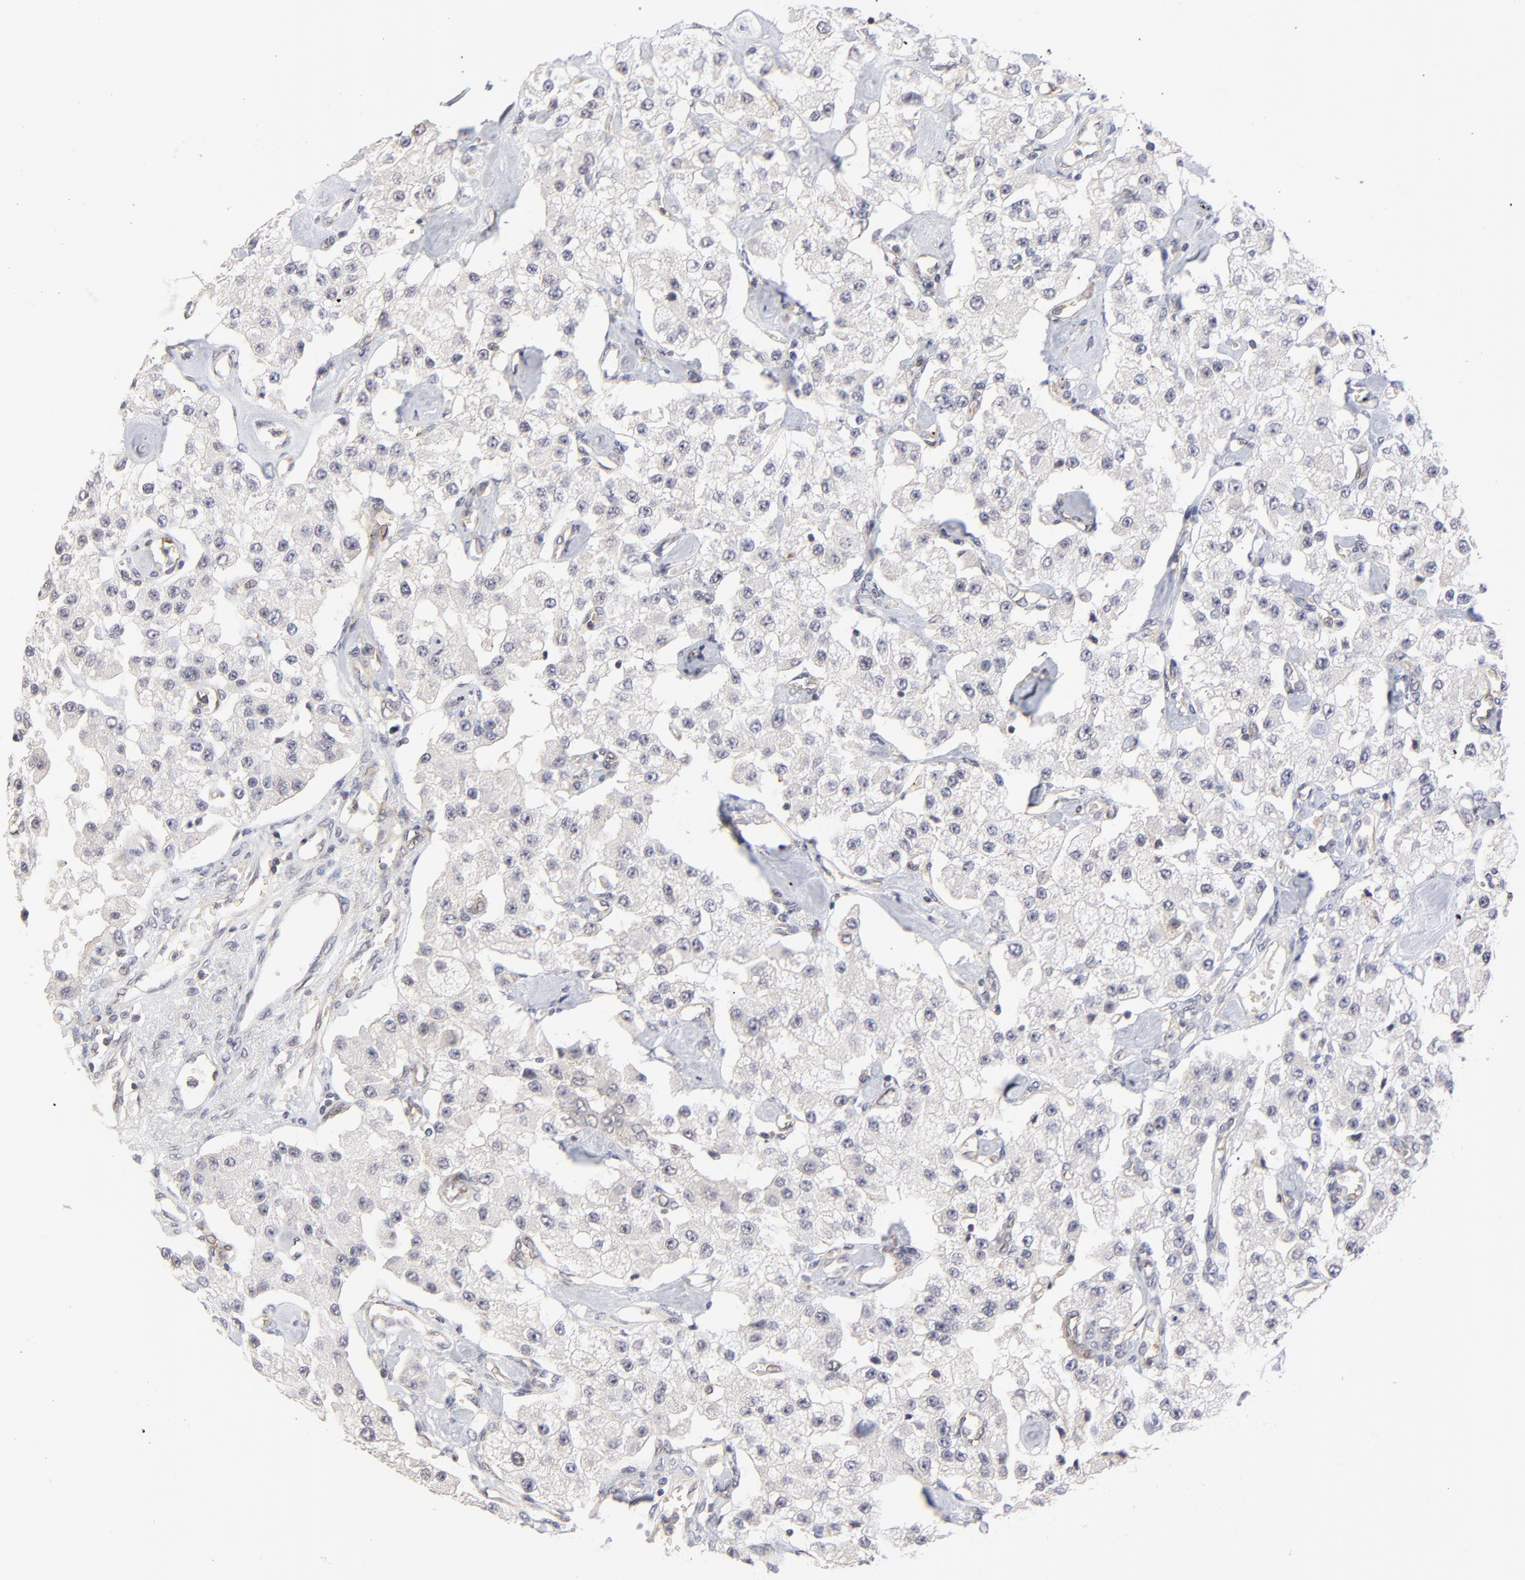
{"staining": {"intensity": "weak", "quantity": "<25%", "location": "cytoplasmic/membranous"}, "tissue": "carcinoid", "cell_type": "Tumor cells", "image_type": "cancer", "snomed": [{"axis": "morphology", "description": "Carcinoid, malignant, NOS"}, {"axis": "topography", "description": "Pancreas"}], "caption": "Immunohistochemical staining of carcinoid demonstrates no significant expression in tumor cells. (DAB (3,3'-diaminobenzidine) immunohistochemistry (IHC) with hematoxylin counter stain).", "gene": "ZNF157", "patient": {"sex": "male", "age": 41}}